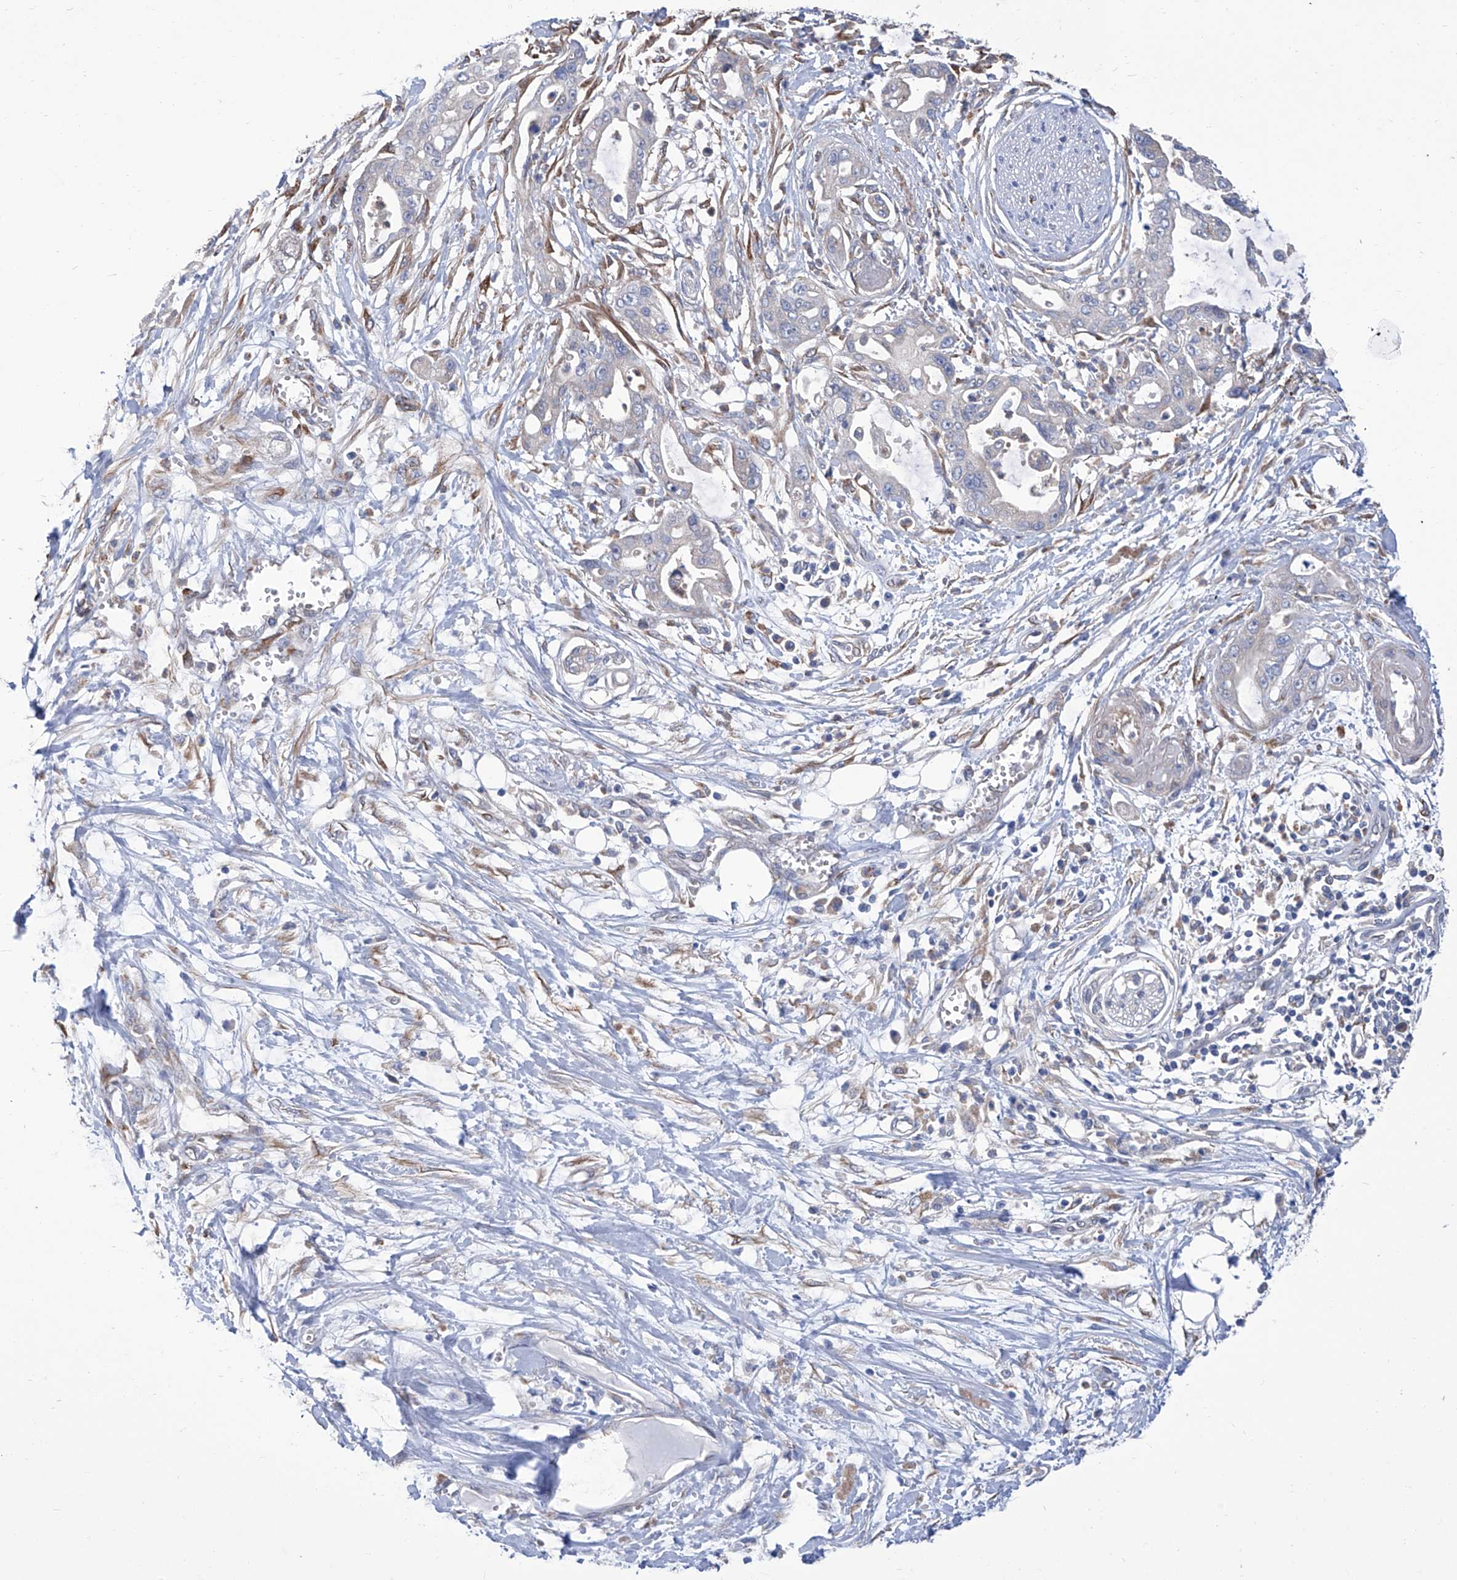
{"staining": {"intensity": "negative", "quantity": "none", "location": "none"}, "tissue": "pancreatic cancer", "cell_type": "Tumor cells", "image_type": "cancer", "snomed": [{"axis": "morphology", "description": "Adenocarcinoma, NOS"}, {"axis": "topography", "description": "Pancreas"}], "caption": "Human pancreatic cancer stained for a protein using immunohistochemistry (IHC) shows no staining in tumor cells.", "gene": "SMS", "patient": {"sex": "male", "age": 68}}